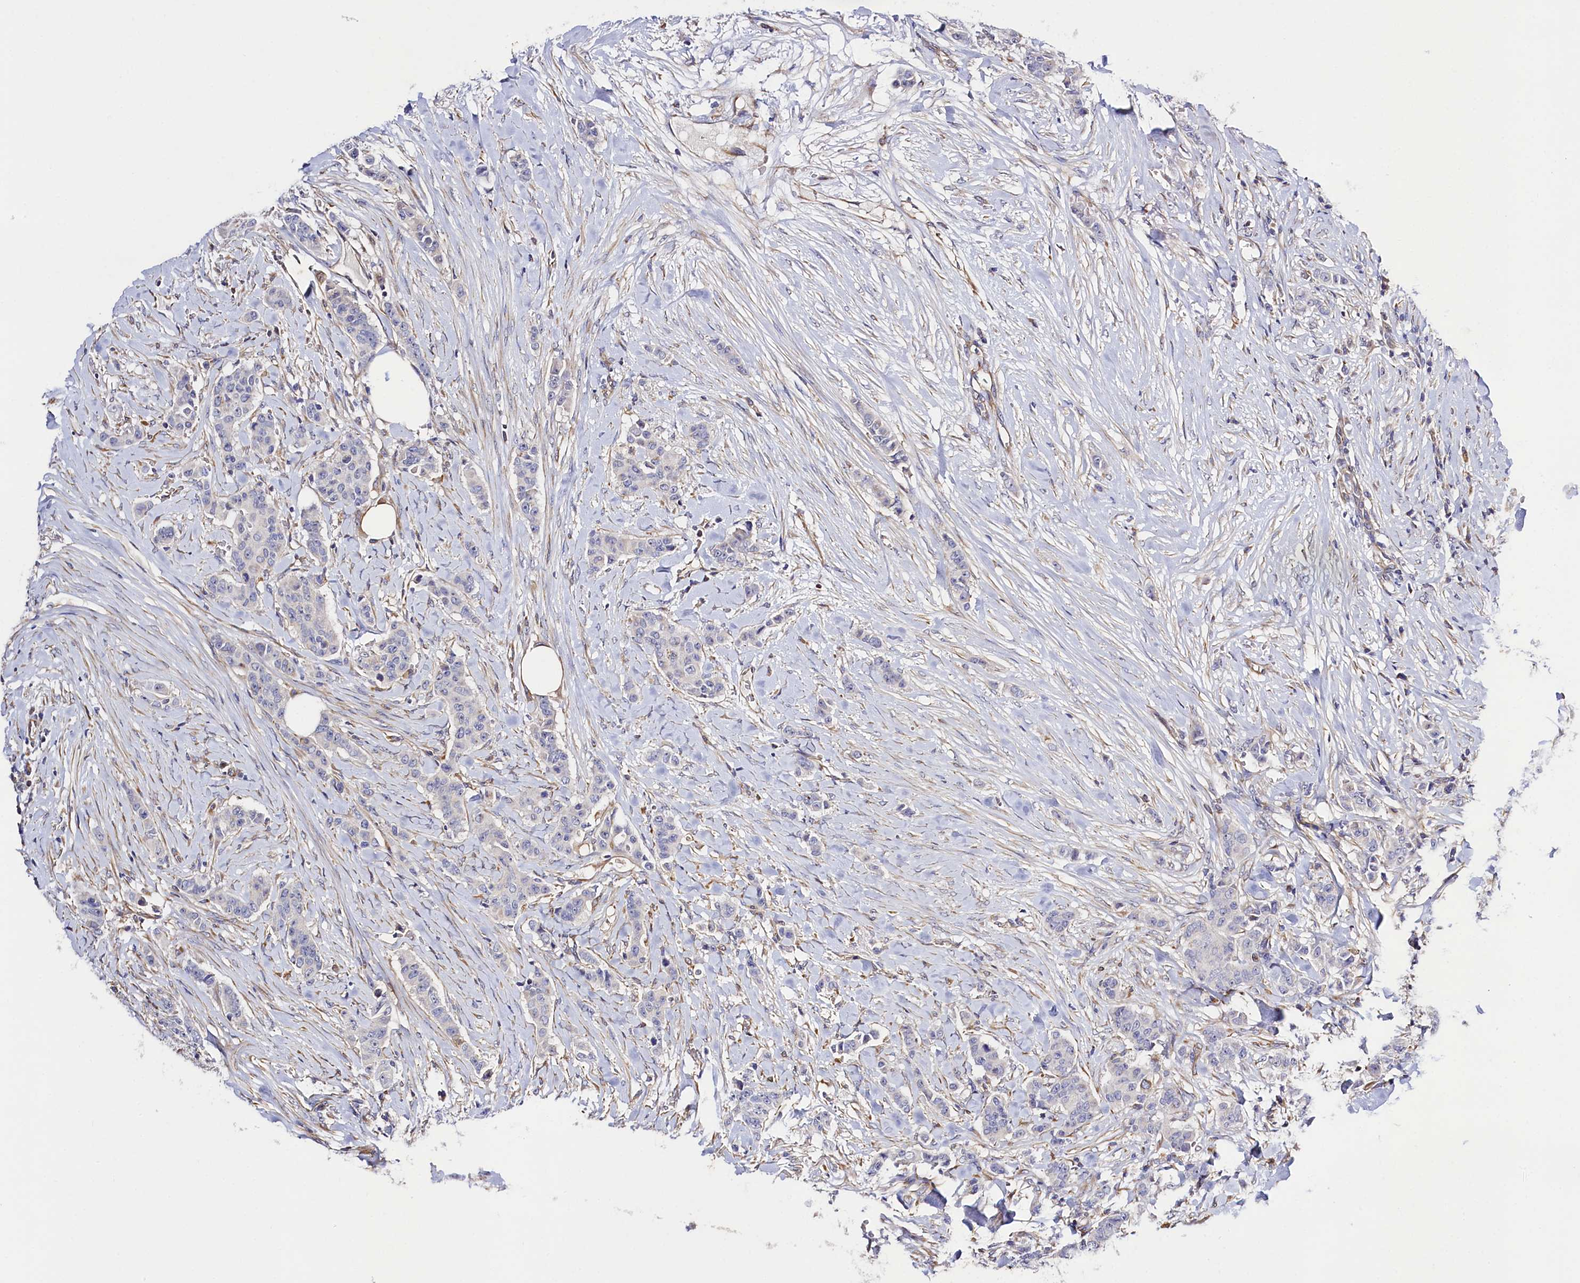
{"staining": {"intensity": "negative", "quantity": "none", "location": "none"}, "tissue": "breast cancer", "cell_type": "Tumor cells", "image_type": "cancer", "snomed": [{"axis": "morphology", "description": "Duct carcinoma"}, {"axis": "topography", "description": "Breast"}], "caption": "A high-resolution histopathology image shows immunohistochemistry staining of breast cancer, which reveals no significant positivity in tumor cells.", "gene": "SLC7A1", "patient": {"sex": "female", "age": 40}}